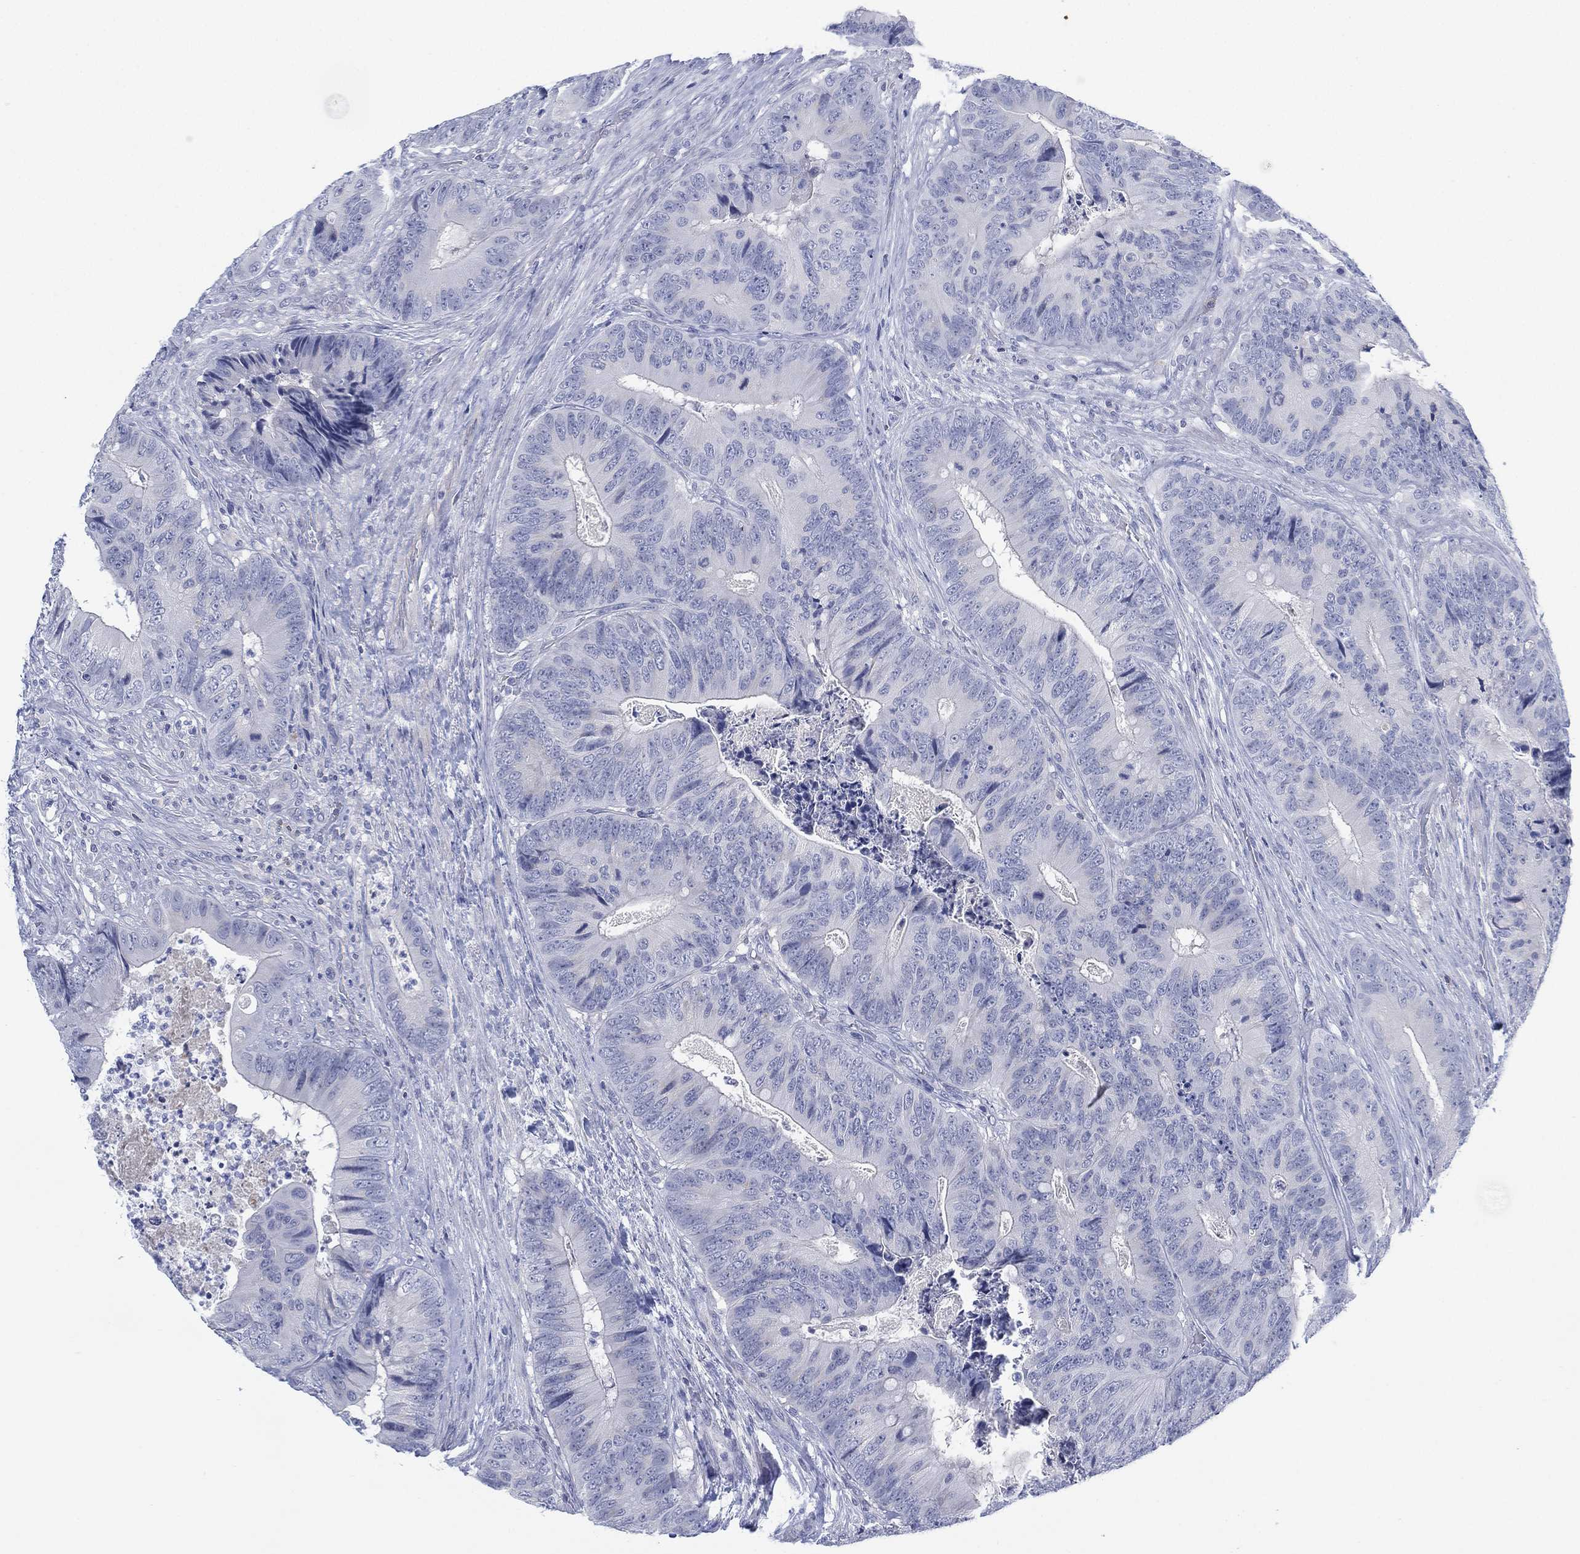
{"staining": {"intensity": "negative", "quantity": "none", "location": "none"}, "tissue": "colorectal cancer", "cell_type": "Tumor cells", "image_type": "cancer", "snomed": [{"axis": "morphology", "description": "Adenocarcinoma, NOS"}, {"axis": "topography", "description": "Colon"}], "caption": "The image displays no staining of tumor cells in colorectal cancer (adenocarcinoma). (DAB IHC visualized using brightfield microscopy, high magnification).", "gene": "SEPTIN1", "patient": {"sex": "male", "age": 84}}